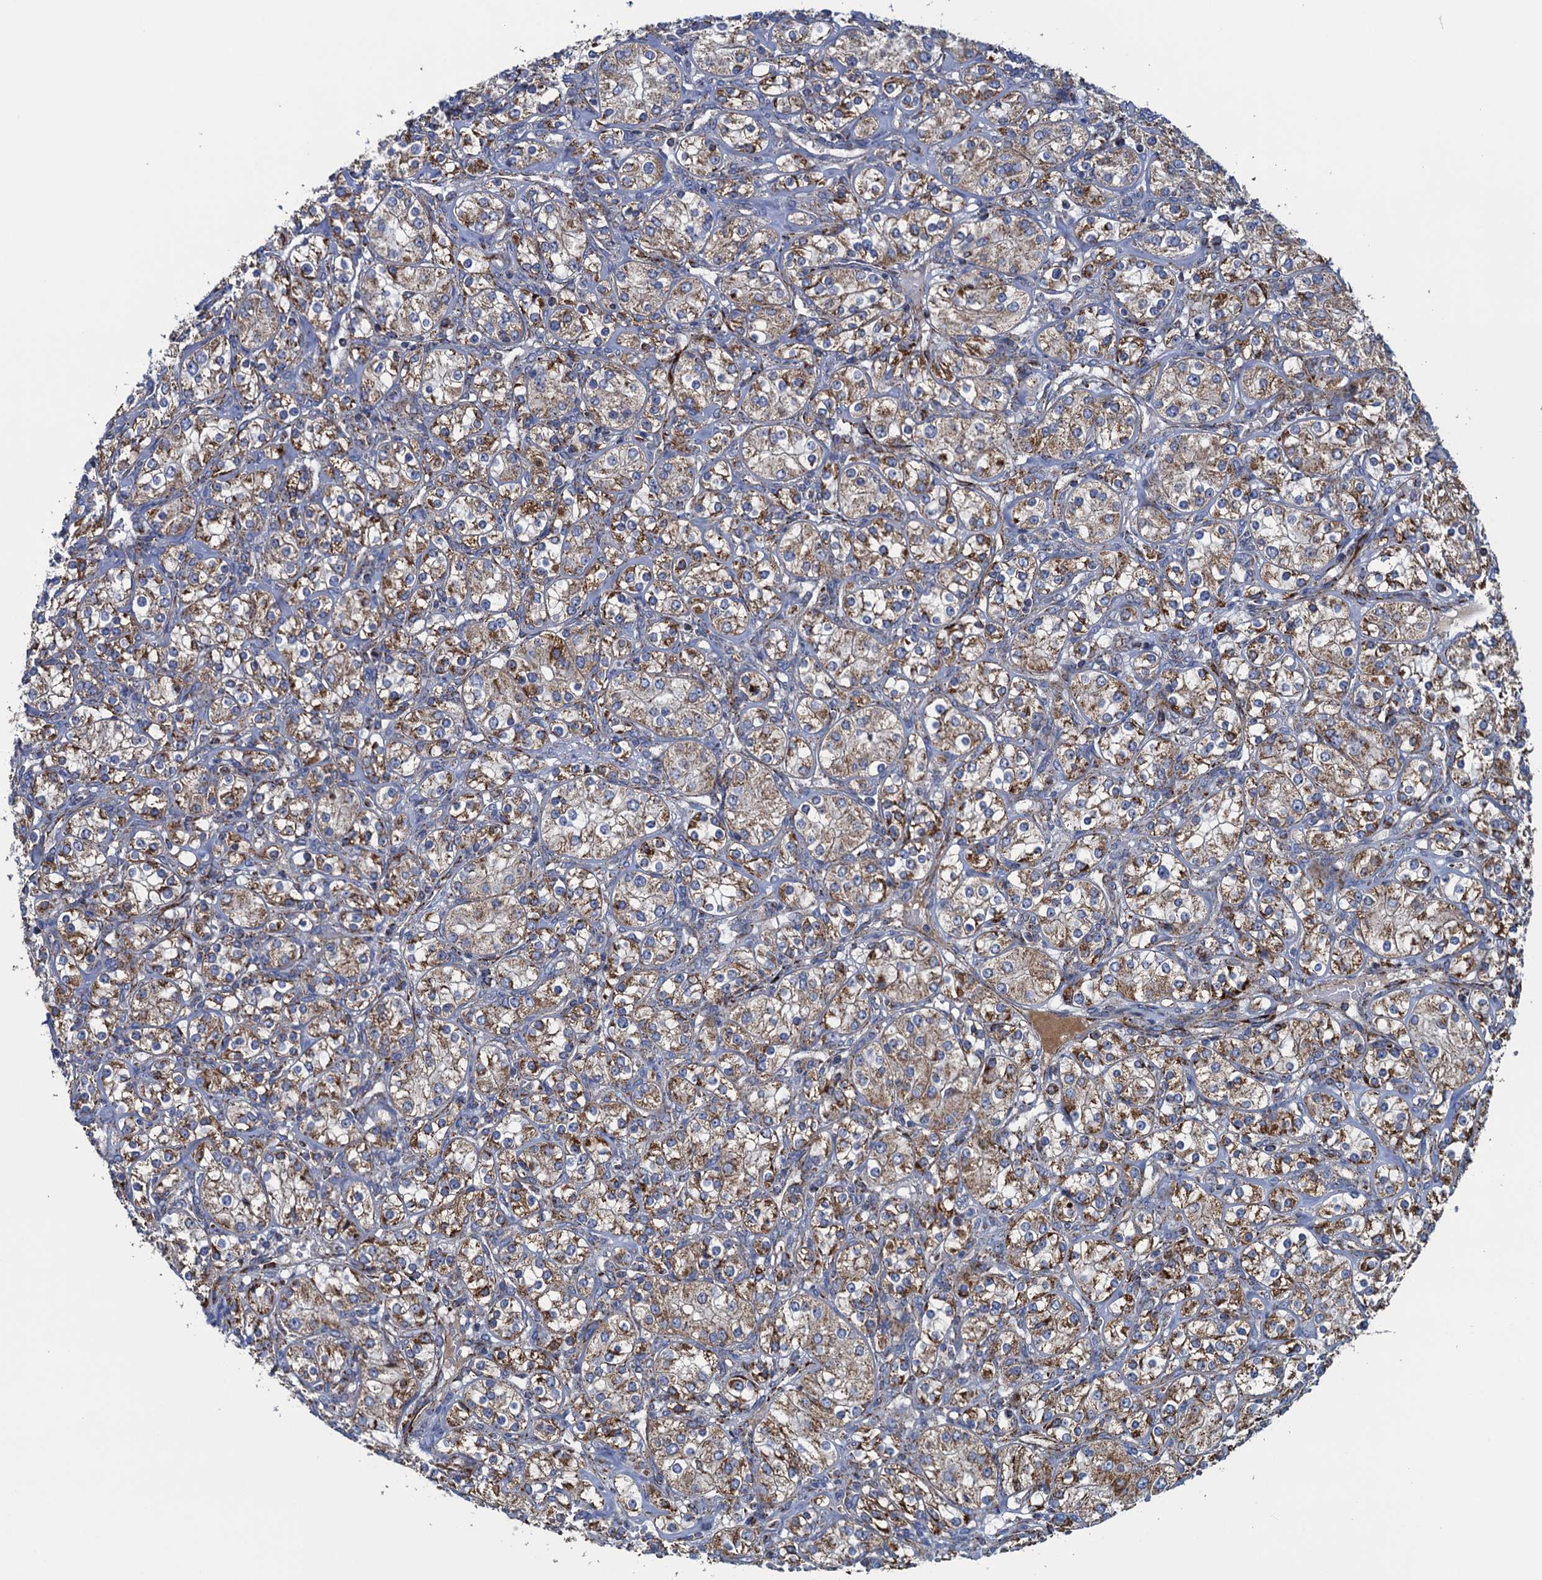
{"staining": {"intensity": "moderate", "quantity": ">75%", "location": "cytoplasmic/membranous"}, "tissue": "renal cancer", "cell_type": "Tumor cells", "image_type": "cancer", "snomed": [{"axis": "morphology", "description": "Adenocarcinoma, NOS"}, {"axis": "topography", "description": "Kidney"}], "caption": "Renal adenocarcinoma stained with a protein marker reveals moderate staining in tumor cells.", "gene": "GTPBP3", "patient": {"sex": "male", "age": 77}}